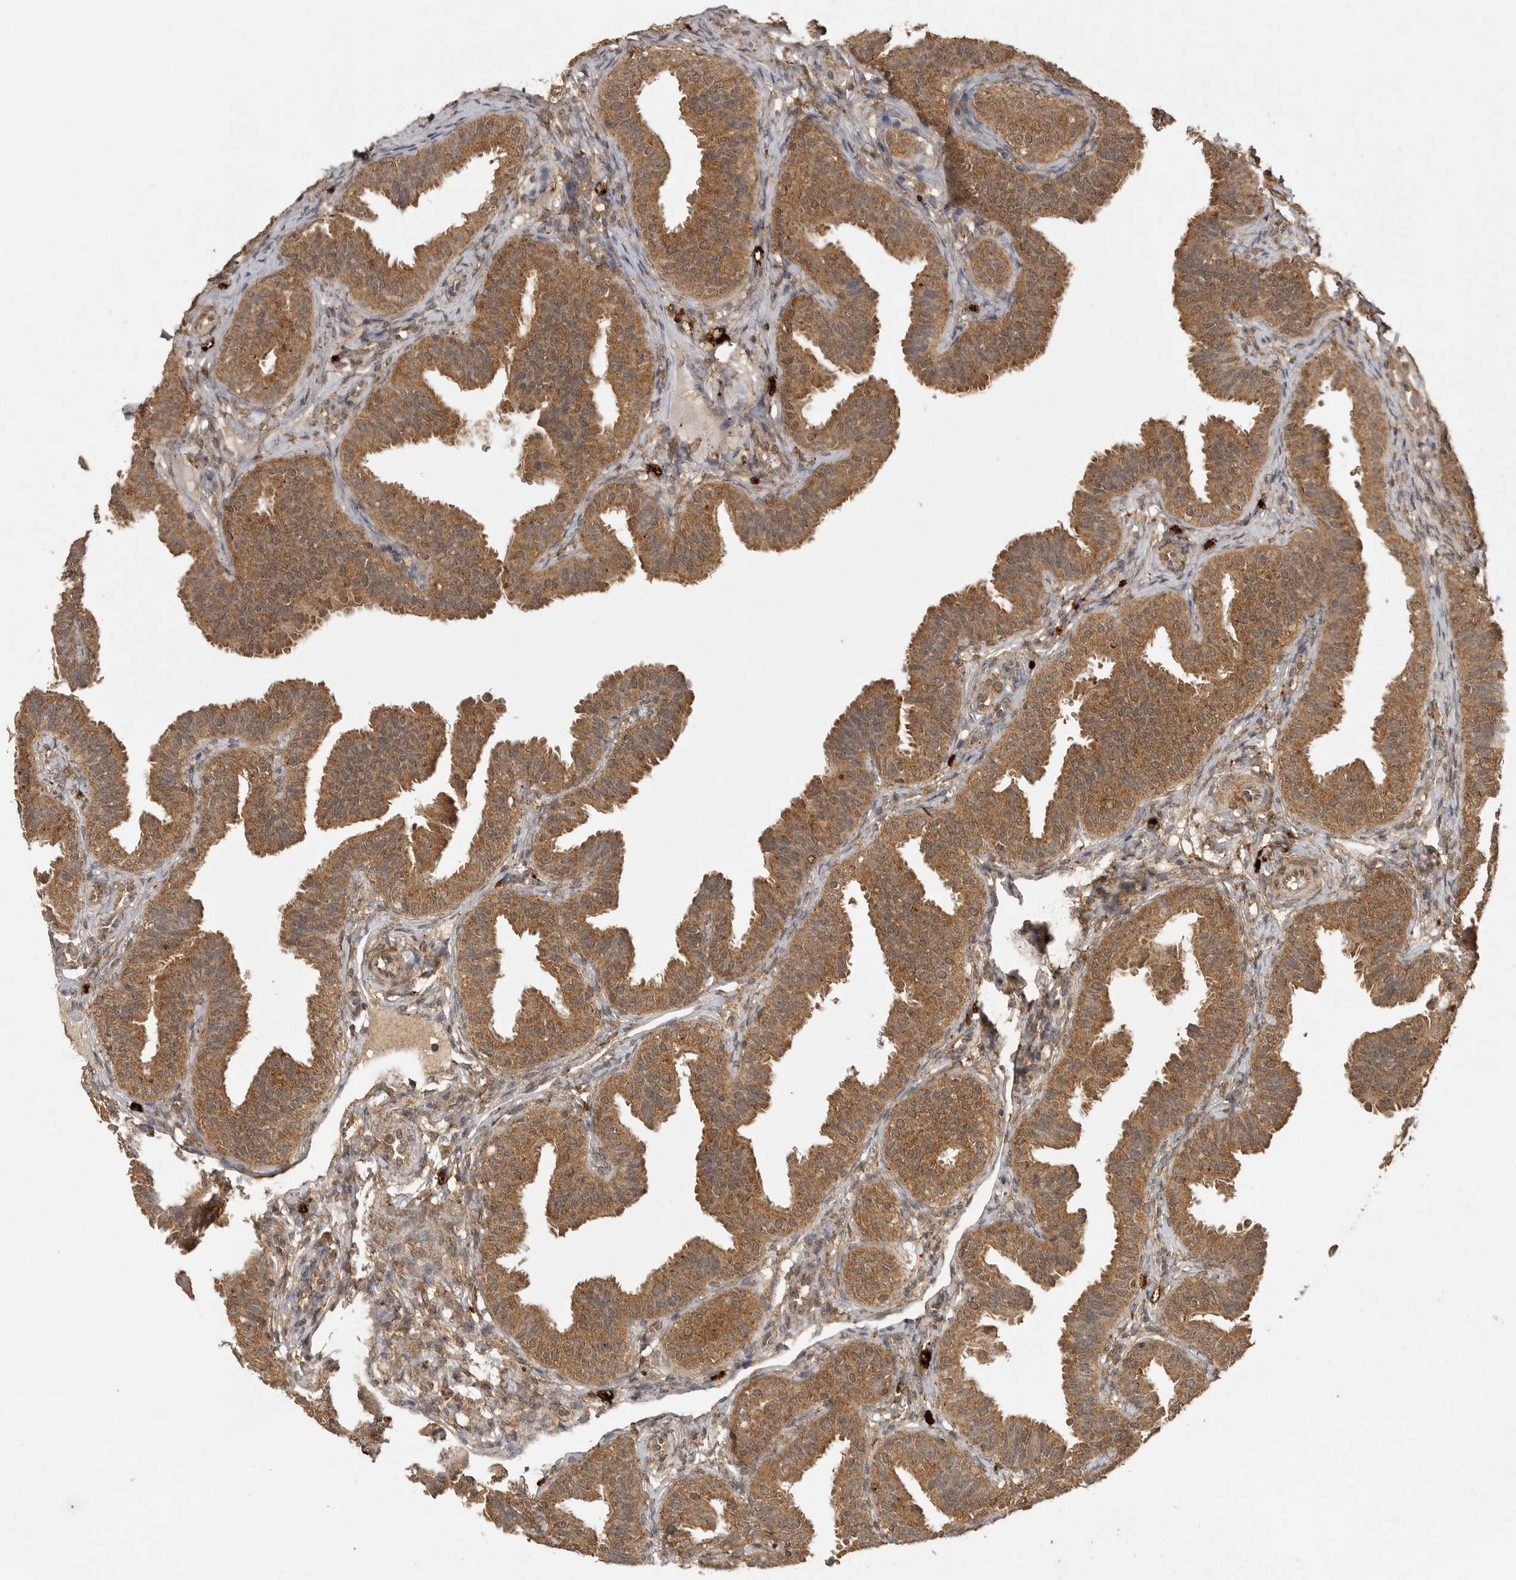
{"staining": {"intensity": "moderate", "quantity": ">75%", "location": "cytoplasmic/membranous"}, "tissue": "fallopian tube", "cell_type": "Glandular cells", "image_type": "normal", "snomed": [{"axis": "morphology", "description": "Normal tissue, NOS"}, {"axis": "topography", "description": "Fallopian tube"}], "caption": "This micrograph exhibits benign fallopian tube stained with immunohistochemistry to label a protein in brown. The cytoplasmic/membranous of glandular cells show moderate positivity for the protein. Nuclei are counter-stained blue.", "gene": "ICOSLG", "patient": {"sex": "female", "age": 35}}